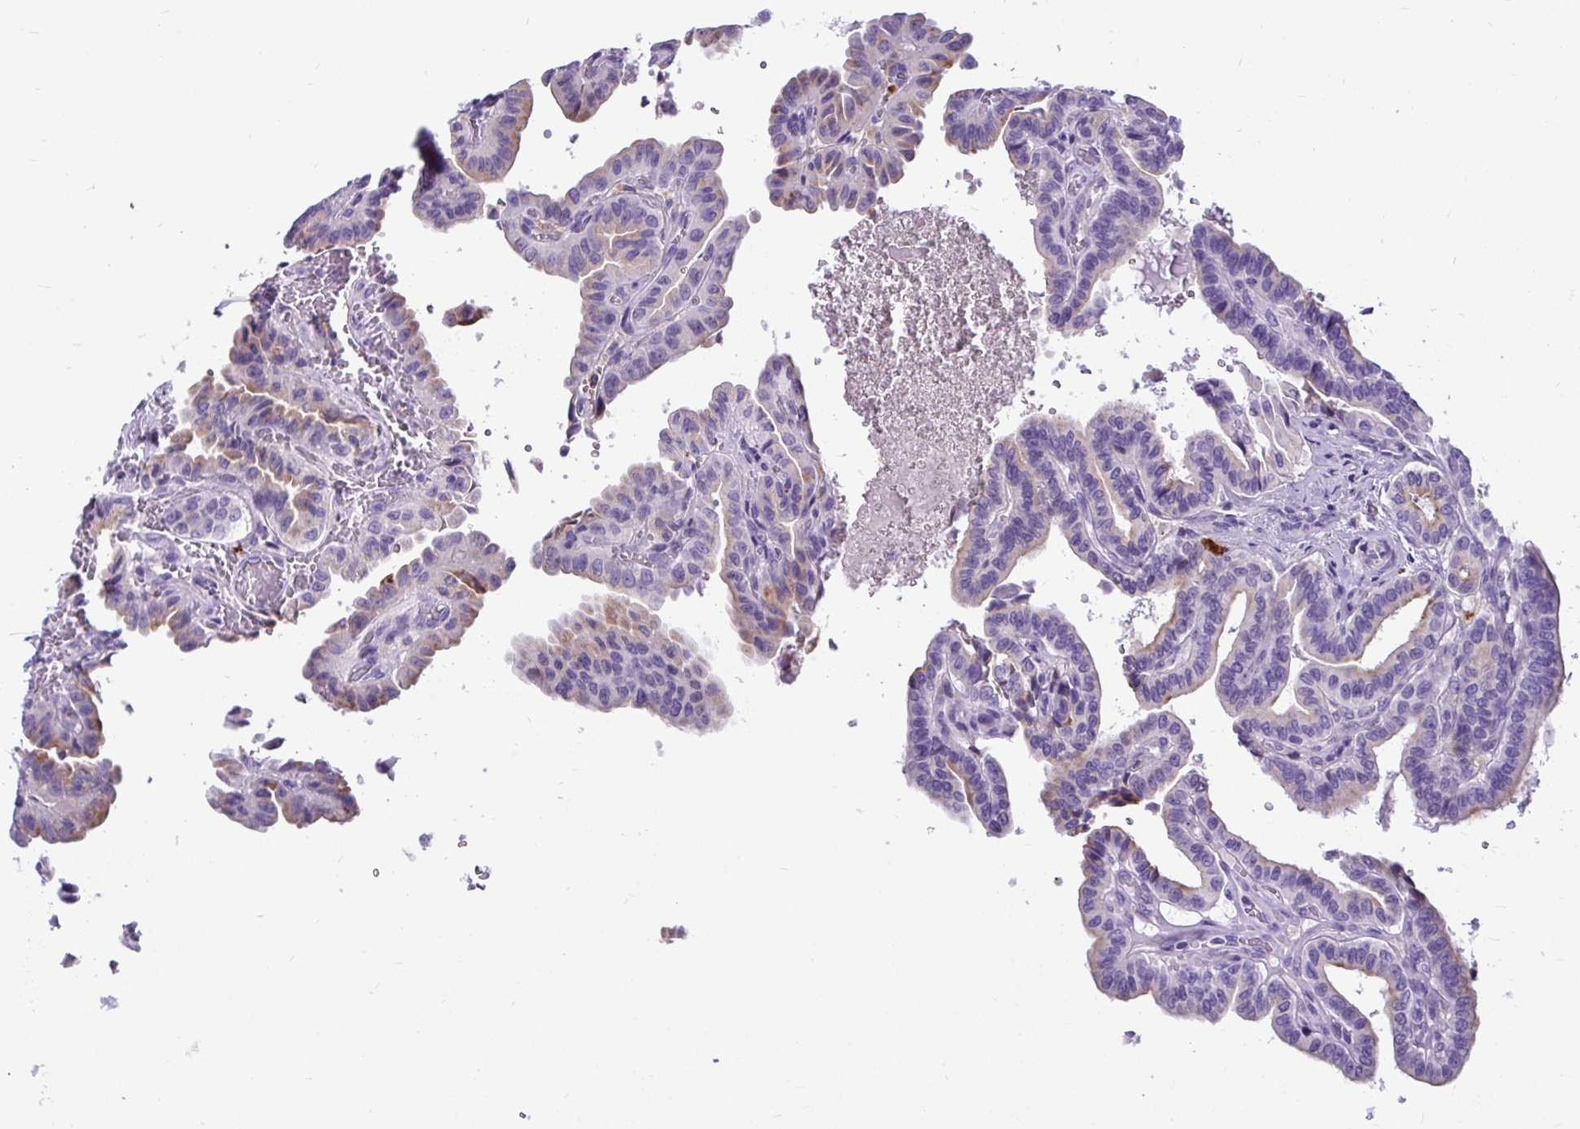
{"staining": {"intensity": "negative", "quantity": "none", "location": "none"}, "tissue": "thyroid cancer", "cell_type": "Tumor cells", "image_type": "cancer", "snomed": [{"axis": "morphology", "description": "Papillary adenocarcinoma, NOS"}, {"axis": "topography", "description": "Thyroid gland"}], "caption": "The immunohistochemistry image has no significant staining in tumor cells of thyroid cancer (papillary adenocarcinoma) tissue.", "gene": "CTSZ", "patient": {"sex": "male", "age": 87}}